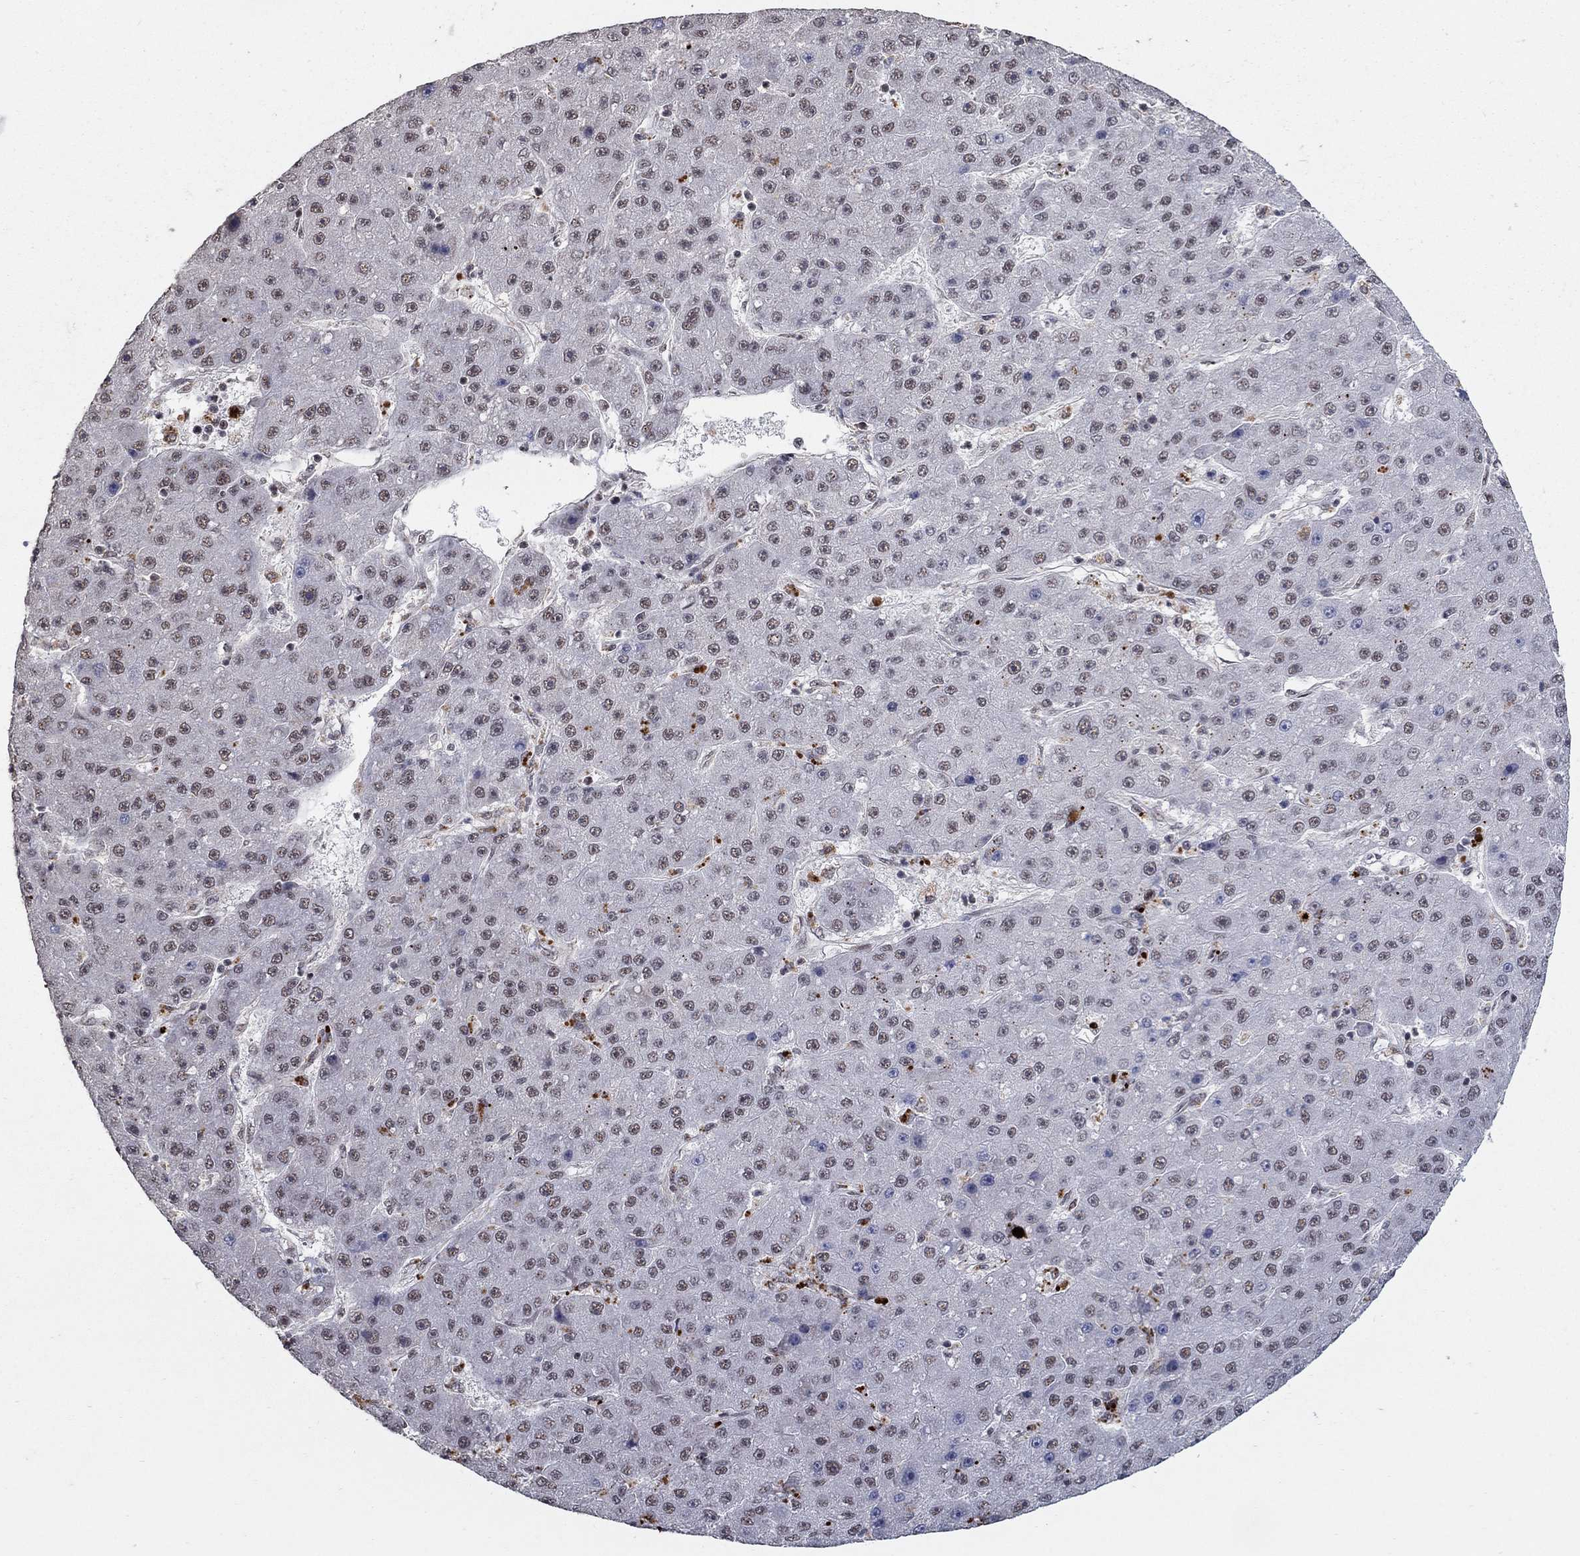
{"staining": {"intensity": "negative", "quantity": "none", "location": "none"}, "tissue": "liver cancer", "cell_type": "Tumor cells", "image_type": "cancer", "snomed": [{"axis": "morphology", "description": "Carcinoma, Hepatocellular, NOS"}, {"axis": "topography", "description": "Liver"}], "caption": "IHC image of liver hepatocellular carcinoma stained for a protein (brown), which displays no staining in tumor cells. (DAB (3,3'-diaminobenzidine) IHC with hematoxylin counter stain).", "gene": "PNISR", "patient": {"sex": "male", "age": 67}}